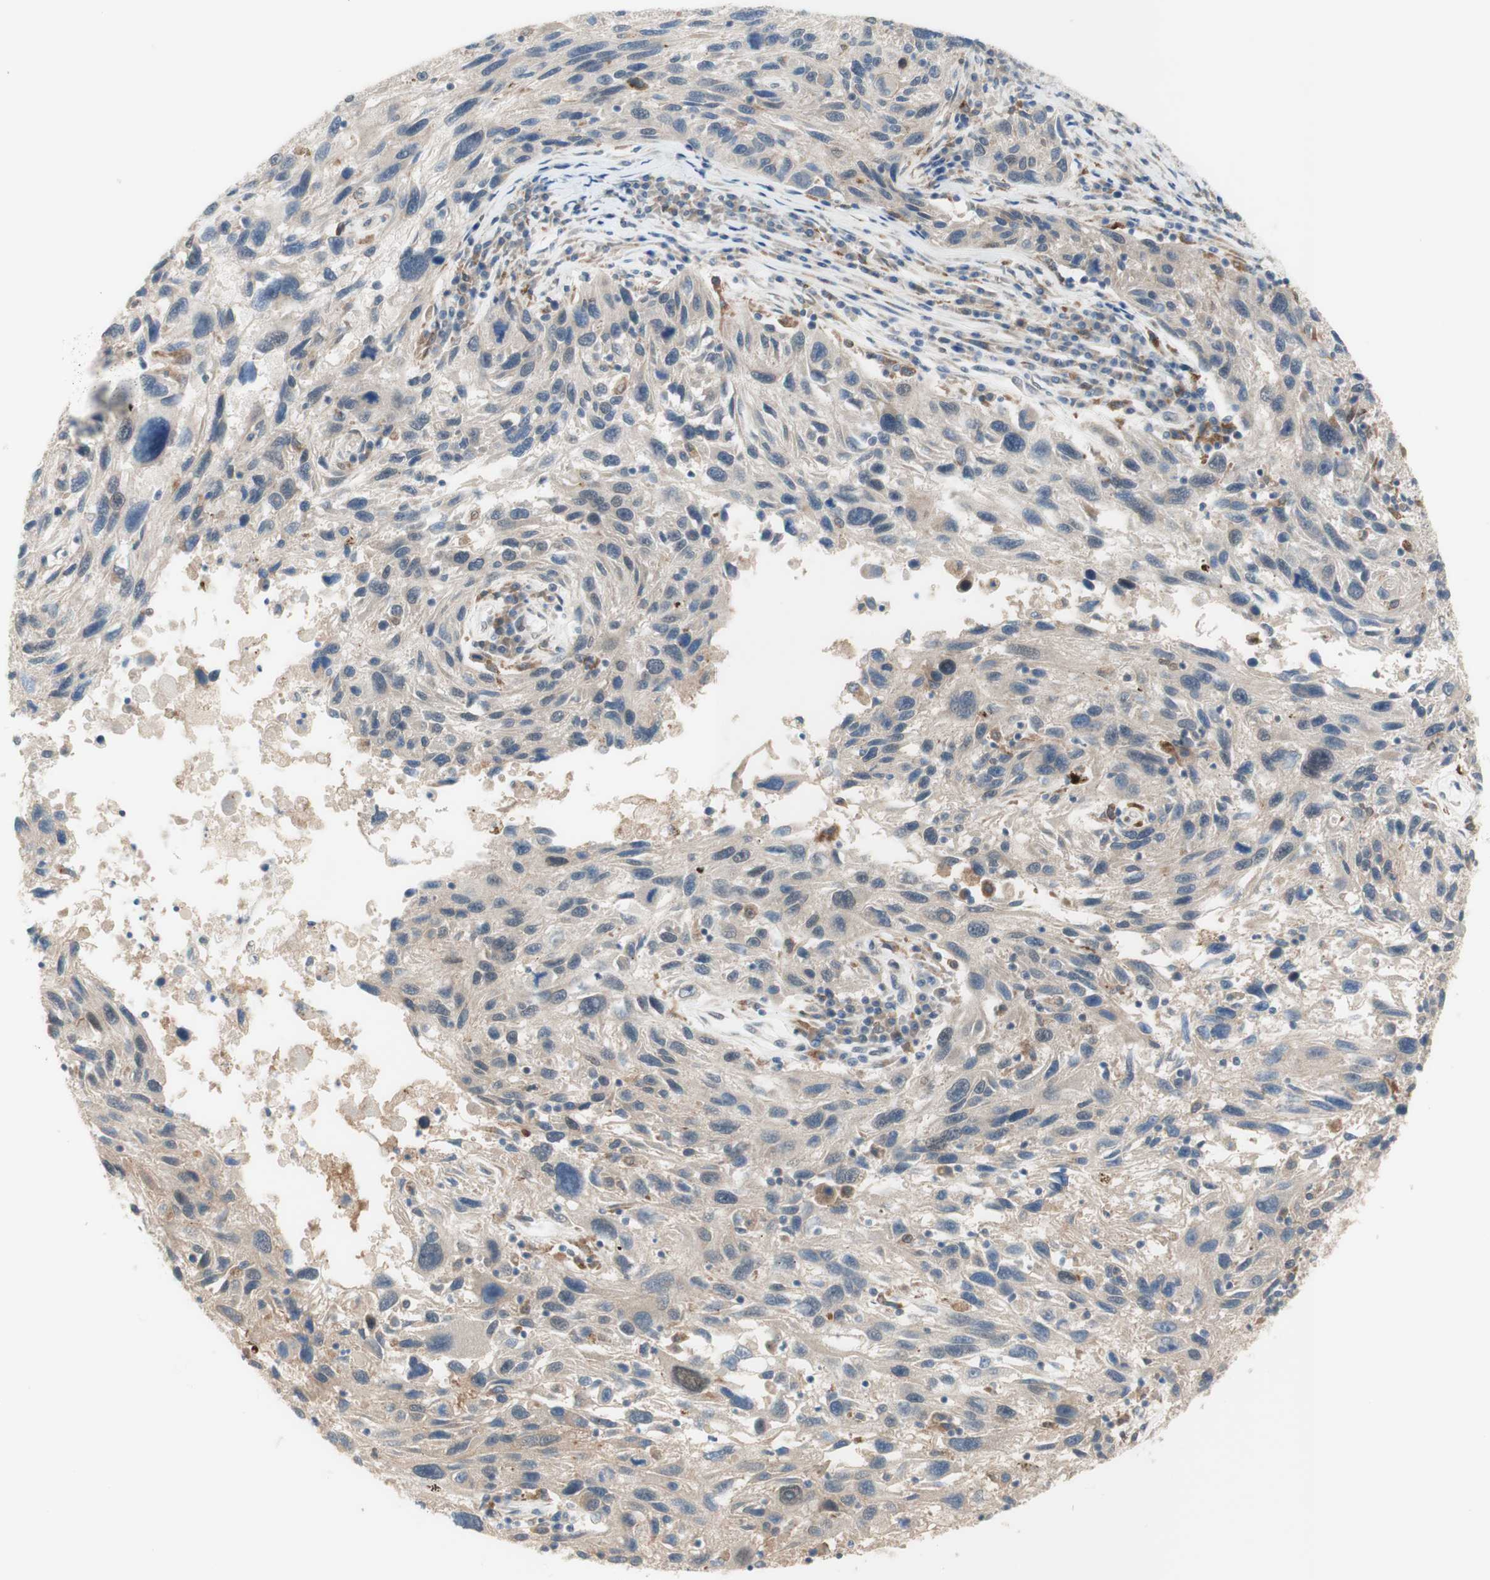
{"staining": {"intensity": "negative", "quantity": "none", "location": "none"}, "tissue": "melanoma", "cell_type": "Tumor cells", "image_type": "cancer", "snomed": [{"axis": "morphology", "description": "Malignant melanoma, NOS"}, {"axis": "topography", "description": "Skin"}], "caption": "The photomicrograph reveals no significant staining in tumor cells of malignant melanoma.", "gene": "GAPT", "patient": {"sex": "male", "age": 53}}